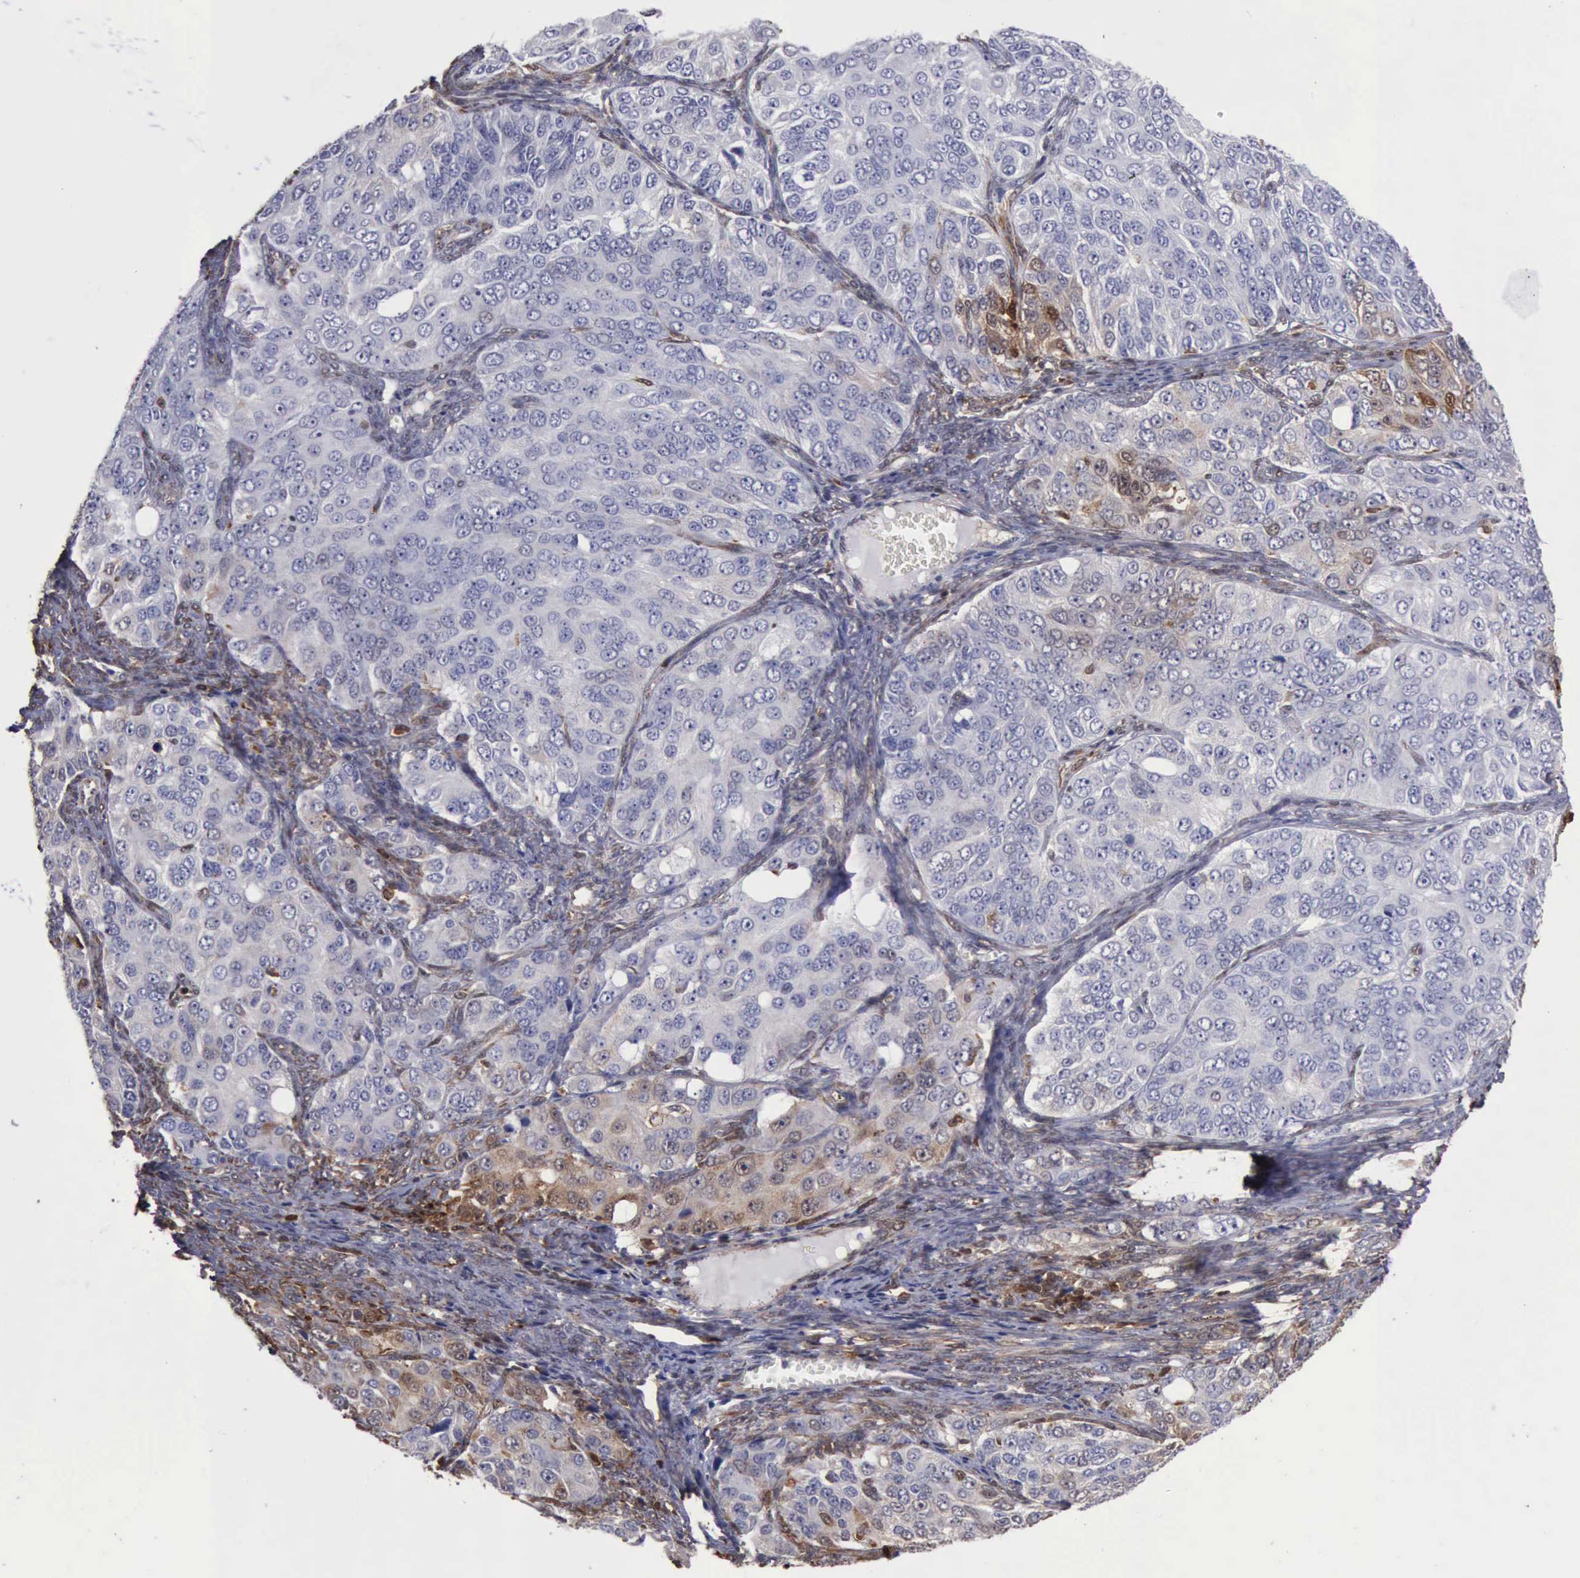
{"staining": {"intensity": "negative", "quantity": "none", "location": "none"}, "tissue": "ovarian cancer", "cell_type": "Tumor cells", "image_type": "cancer", "snomed": [{"axis": "morphology", "description": "Carcinoma, endometroid"}, {"axis": "topography", "description": "Ovary"}], "caption": "IHC photomicrograph of neoplastic tissue: human ovarian cancer stained with DAB reveals no significant protein expression in tumor cells.", "gene": "STAT1", "patient": {"sex": "female", "age": 51}}